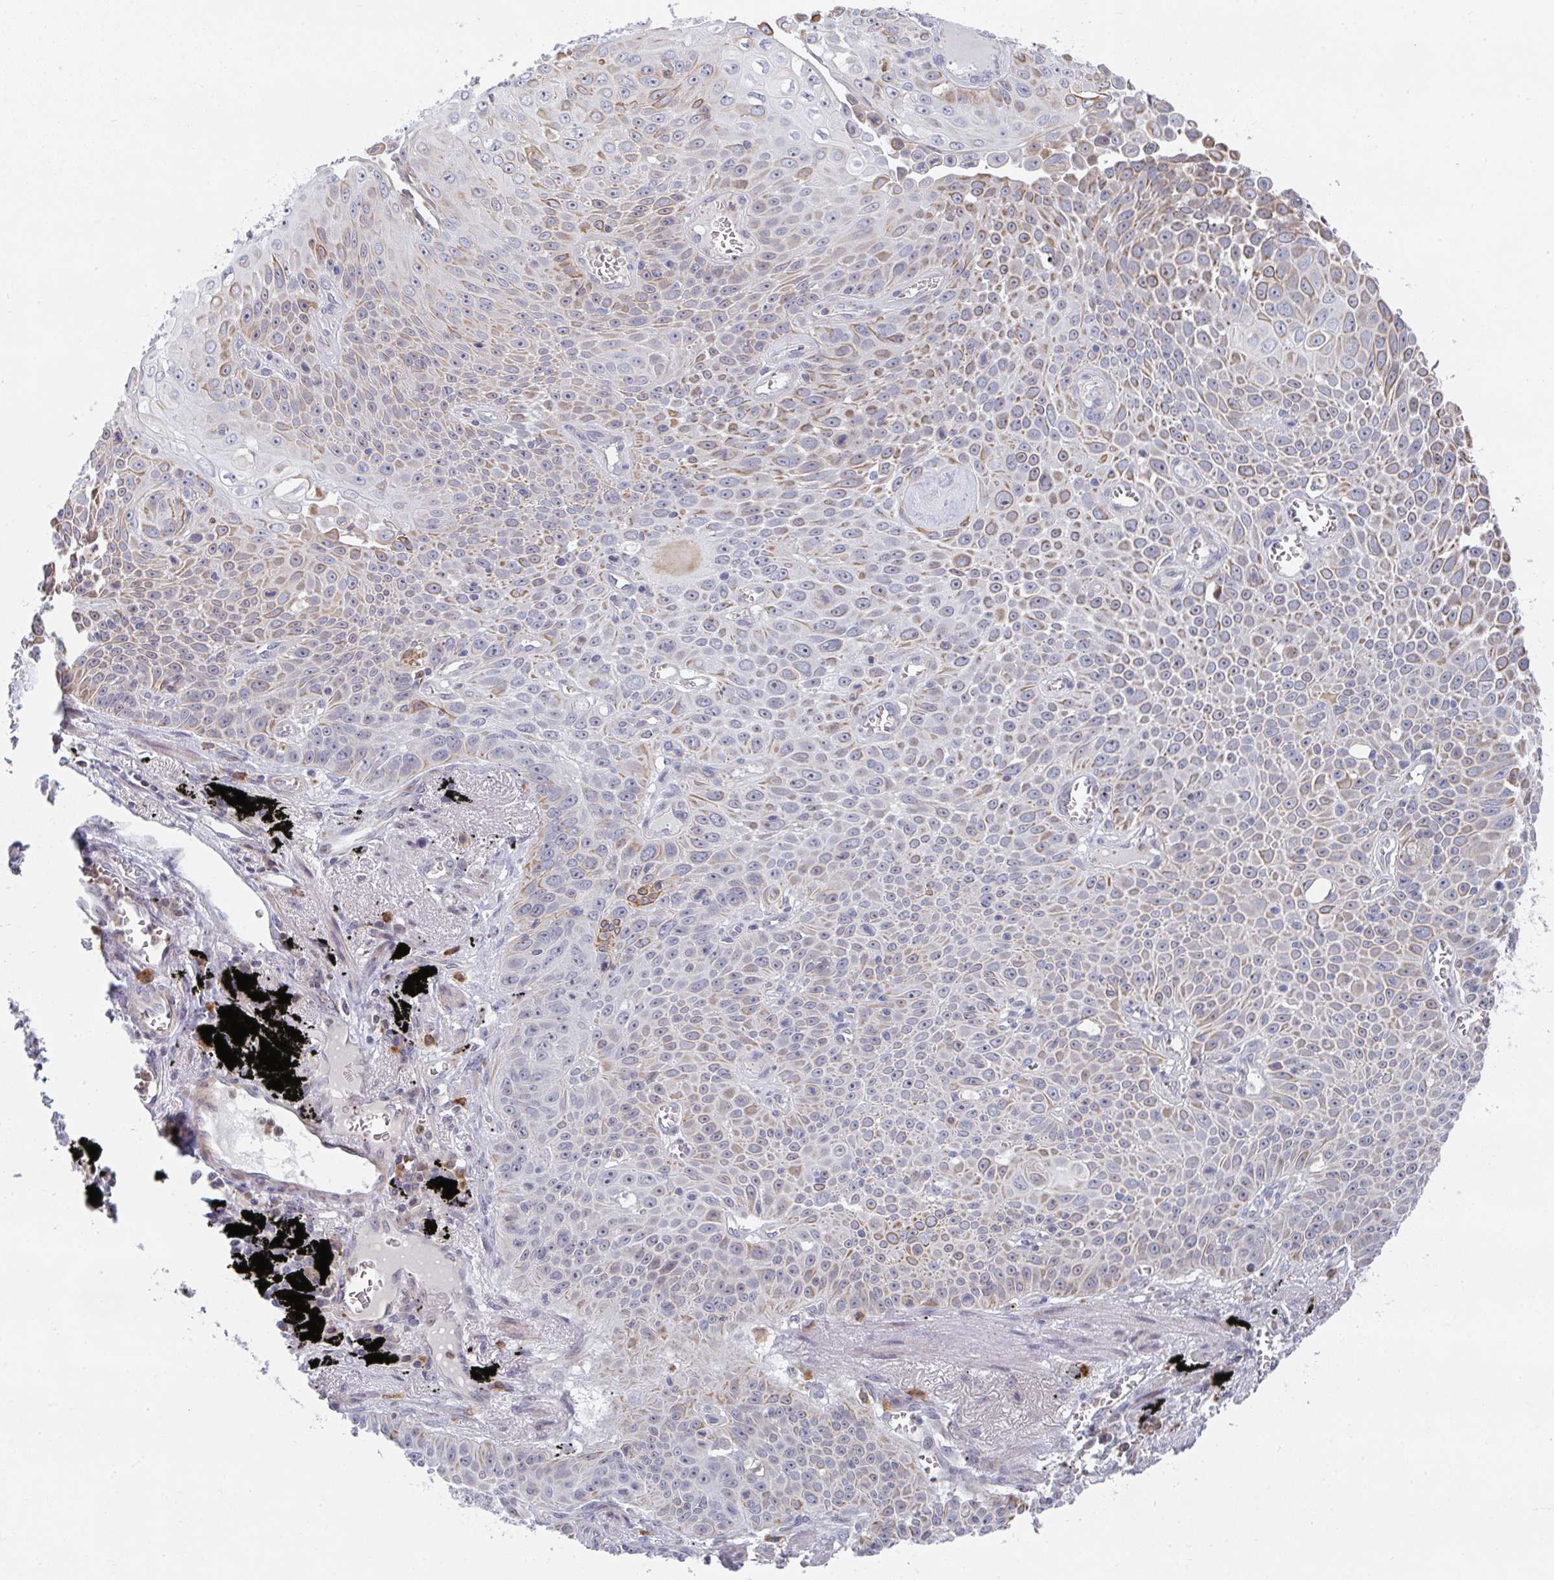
{"staining": {"intensity": "moderate", "quantity": "25%-75%", "location": "cytoplasmic/membranous"}, "tissue": "lung cancer", "cell_type": "Tumor cells", "image_type": "cancer", "snomed": [{"axis": "morphology", "description": "Squamous cell carcinoma, NOS"}, {"axis": "morphology", "description": "Squamous cell carcinoma, metastatic, NOS"}, {"axis": "topography", "description": "Lymph node"}, {"axis": "topography", "description": "Lung"}], "caption": "The immunohistochemical stain highlights moderate cytoplasmic/membranous staining in tumor cells of lung squamous cell carcinoma tissue.", "gene": "KLHL33", "patient": {"sex": "female", "age": 62}}